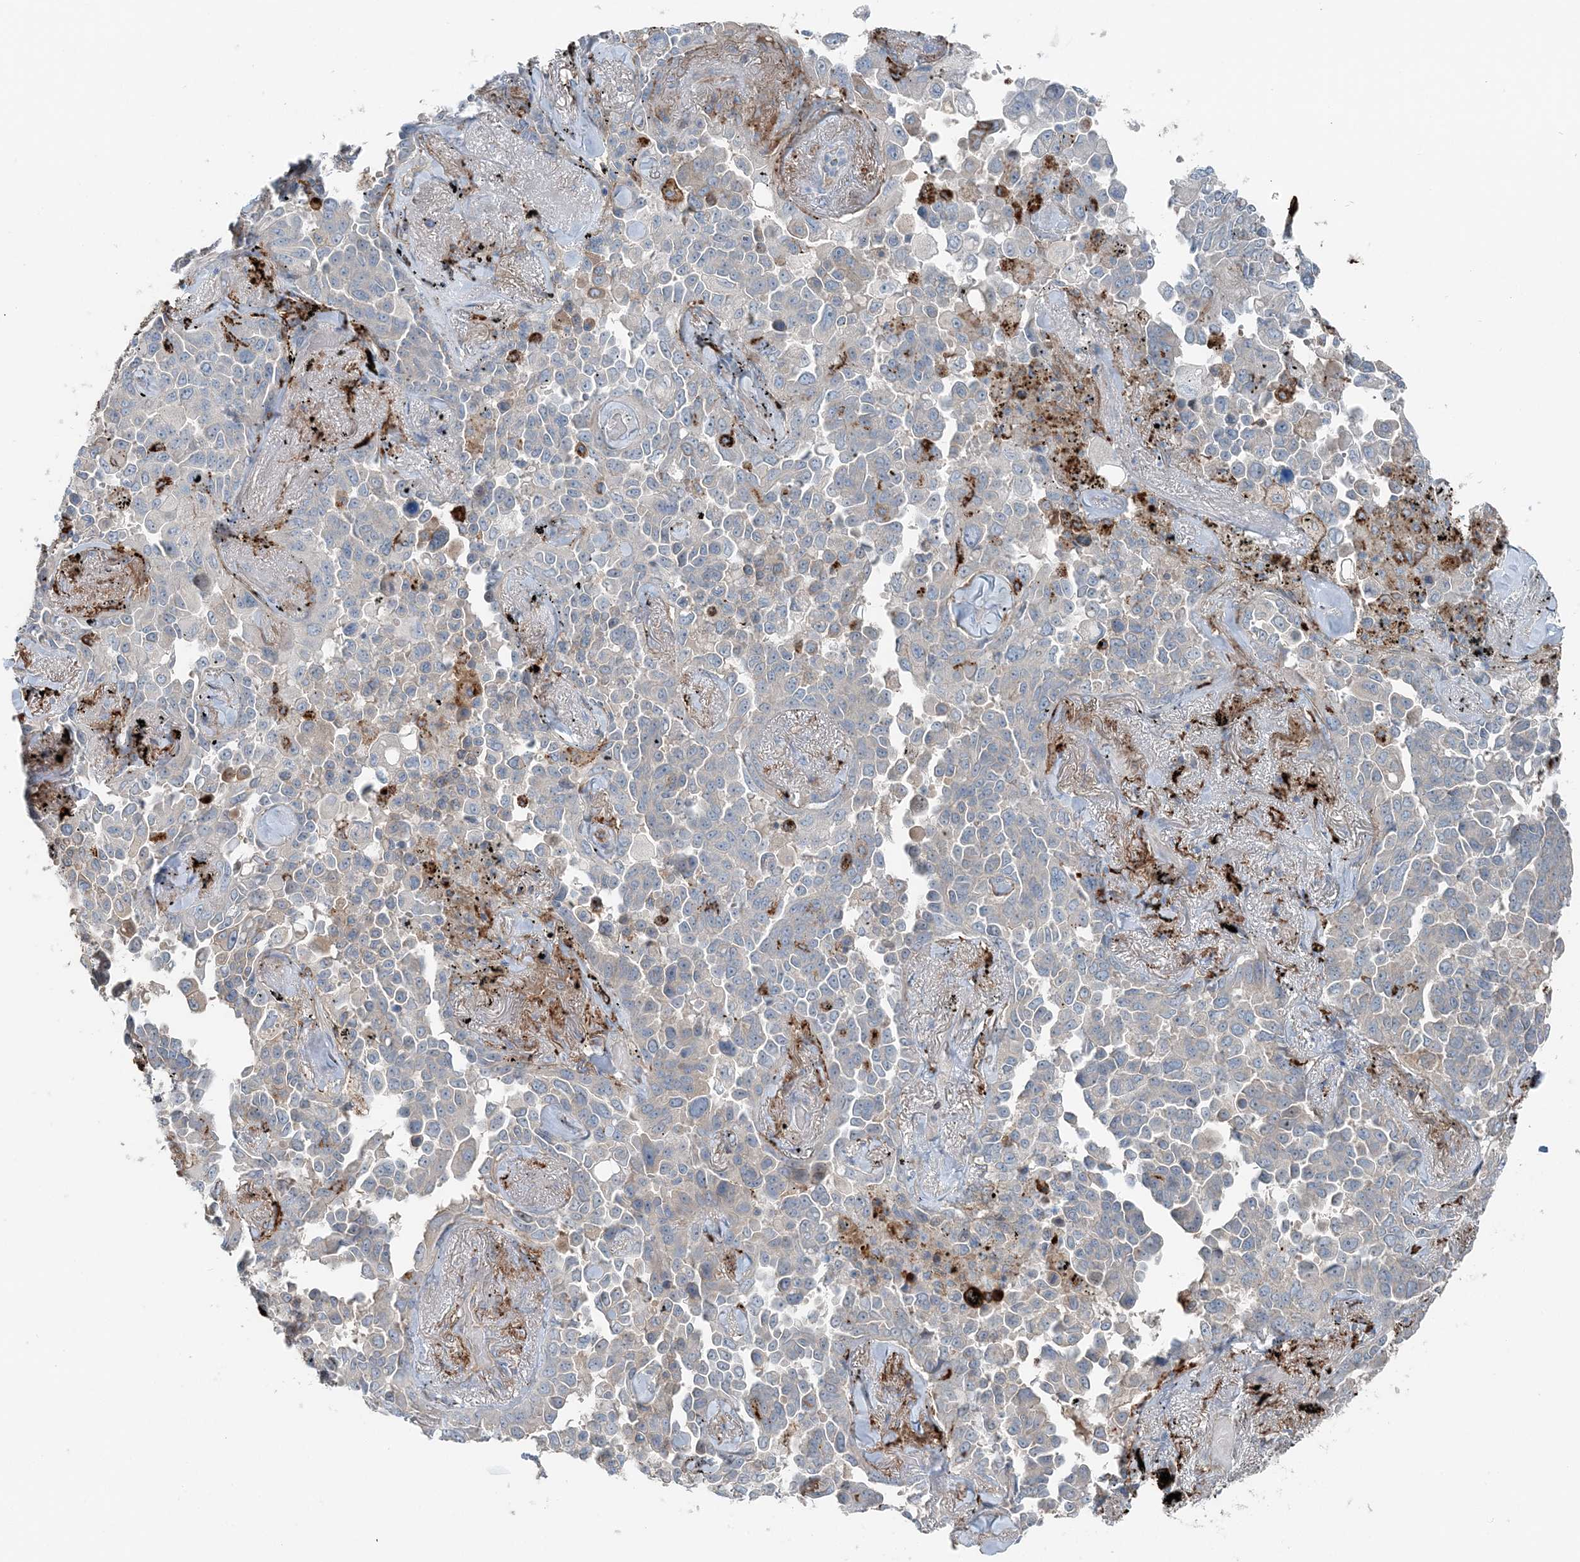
{"staining": {"intensity": "negative", "quantity": "none", "location": "none"}, "tissue": "lung cancer", "cell_type": "Tumor cells", "image_type": "cancer", "snomed": [{"axis": "morphology", "description": "Adenocarcinoma, NOS"}, {"axis": "topography", "description": "Lung"}], "caption": "DAB (3,3'-diaminobenzidine) immunohistochemical staining of lung cancer (adenocarcinoma) reveals no significant expression in tumor cells. (DAB IHC with hematoxylin counter stain).", "gene": "KY", "patient": {"sex": "female", "age": 67}}